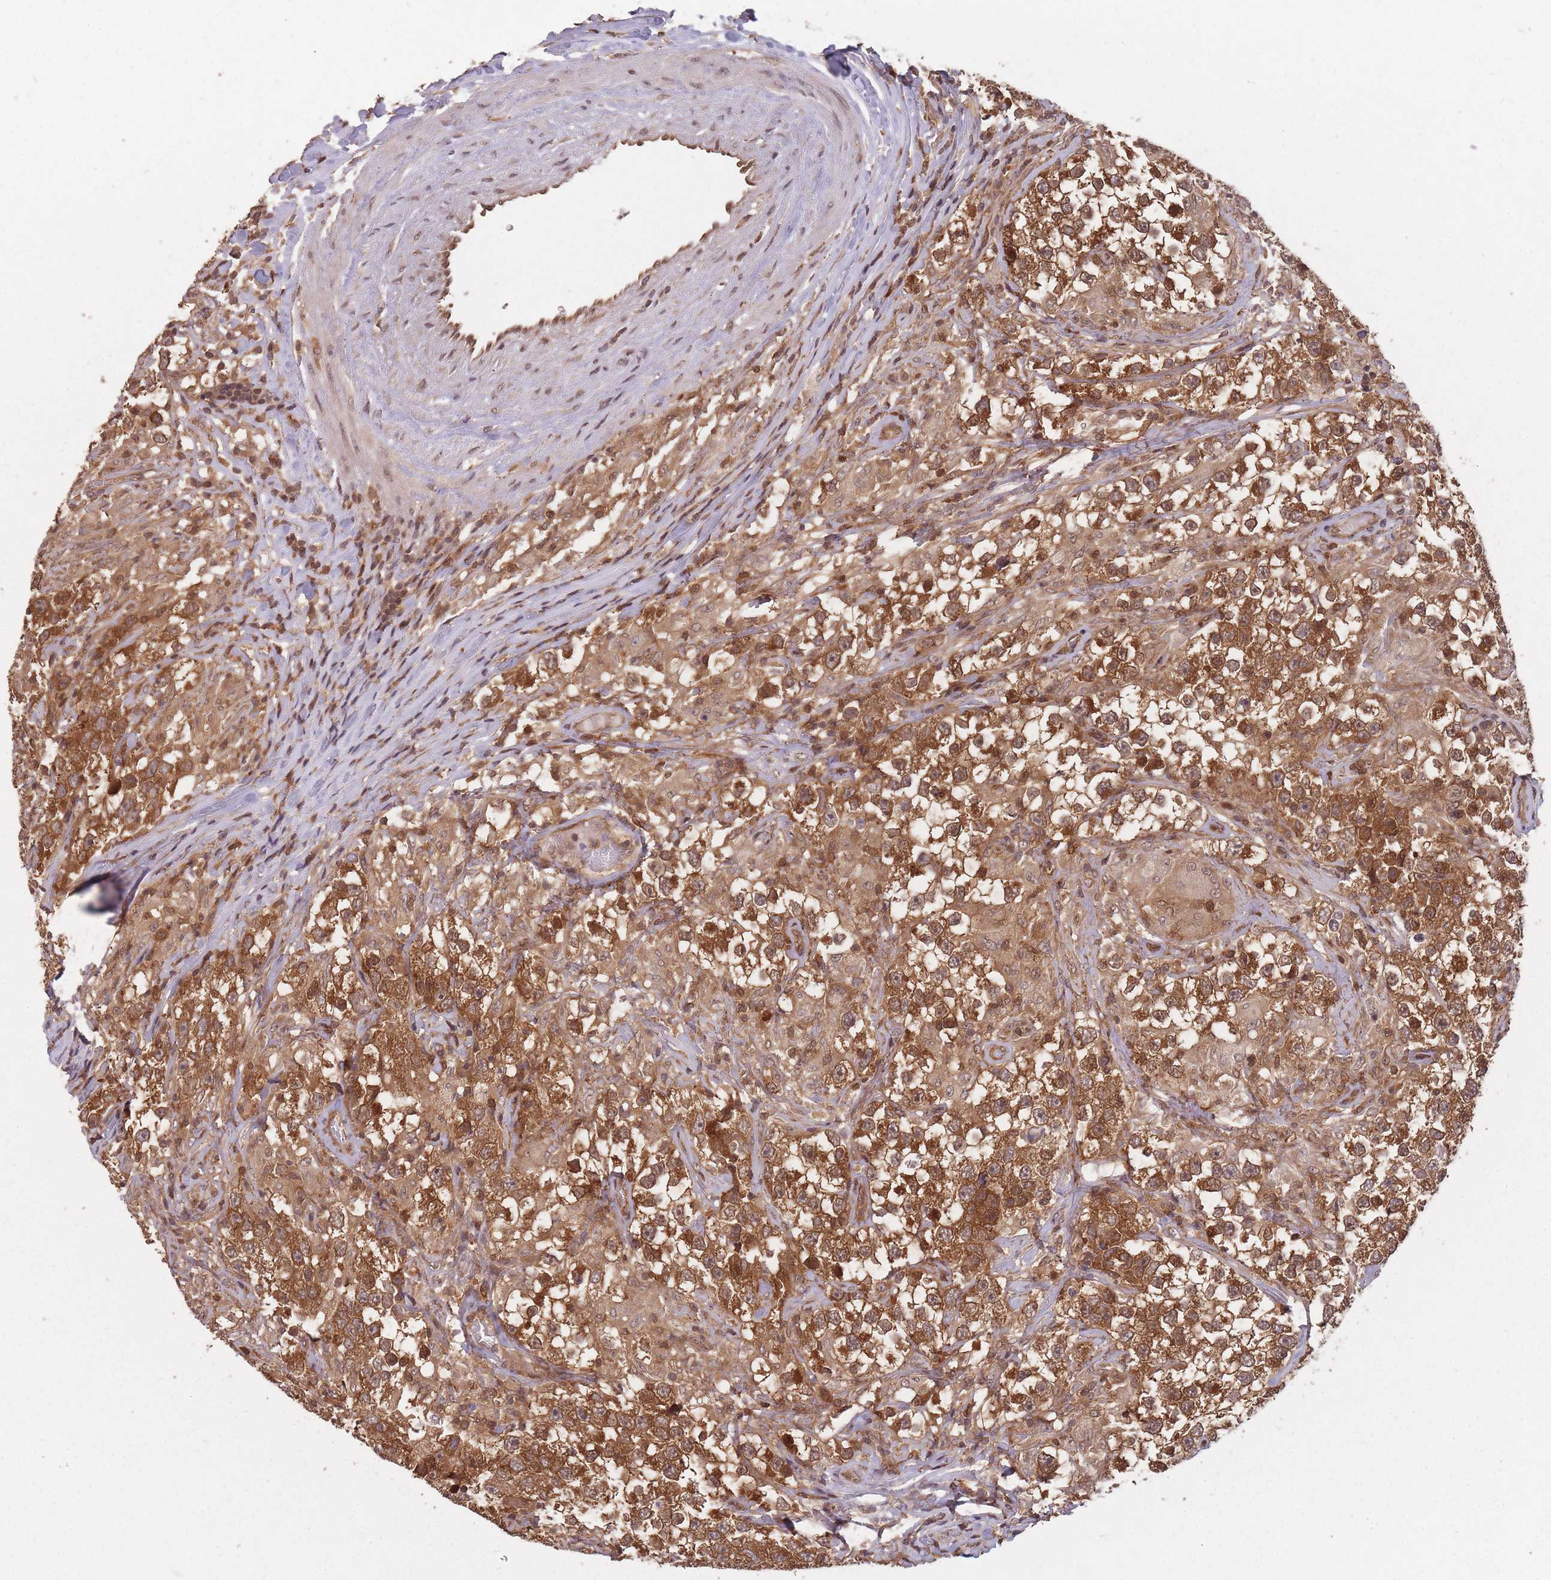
{"staining": {"intensity": "strong", "quantity": ">75%", "location": "cytoplasmic/membranous"}, "tissue": "testis cancer", "cell_type": "Tumor cells", "image_type": "cancer", "snomed": [{"axis": "morphology", "description": "Seminoma, NOS"}, {"axis": "topography", "description": "Testis"}], "caption": "Protein analysis of testis cancer tissue reveals strong cytoplasmic/membranous positivity in about >75% of tumor cells.", "gene": "PPP6R3", "patient": {"sex": "male", "age": 46}}